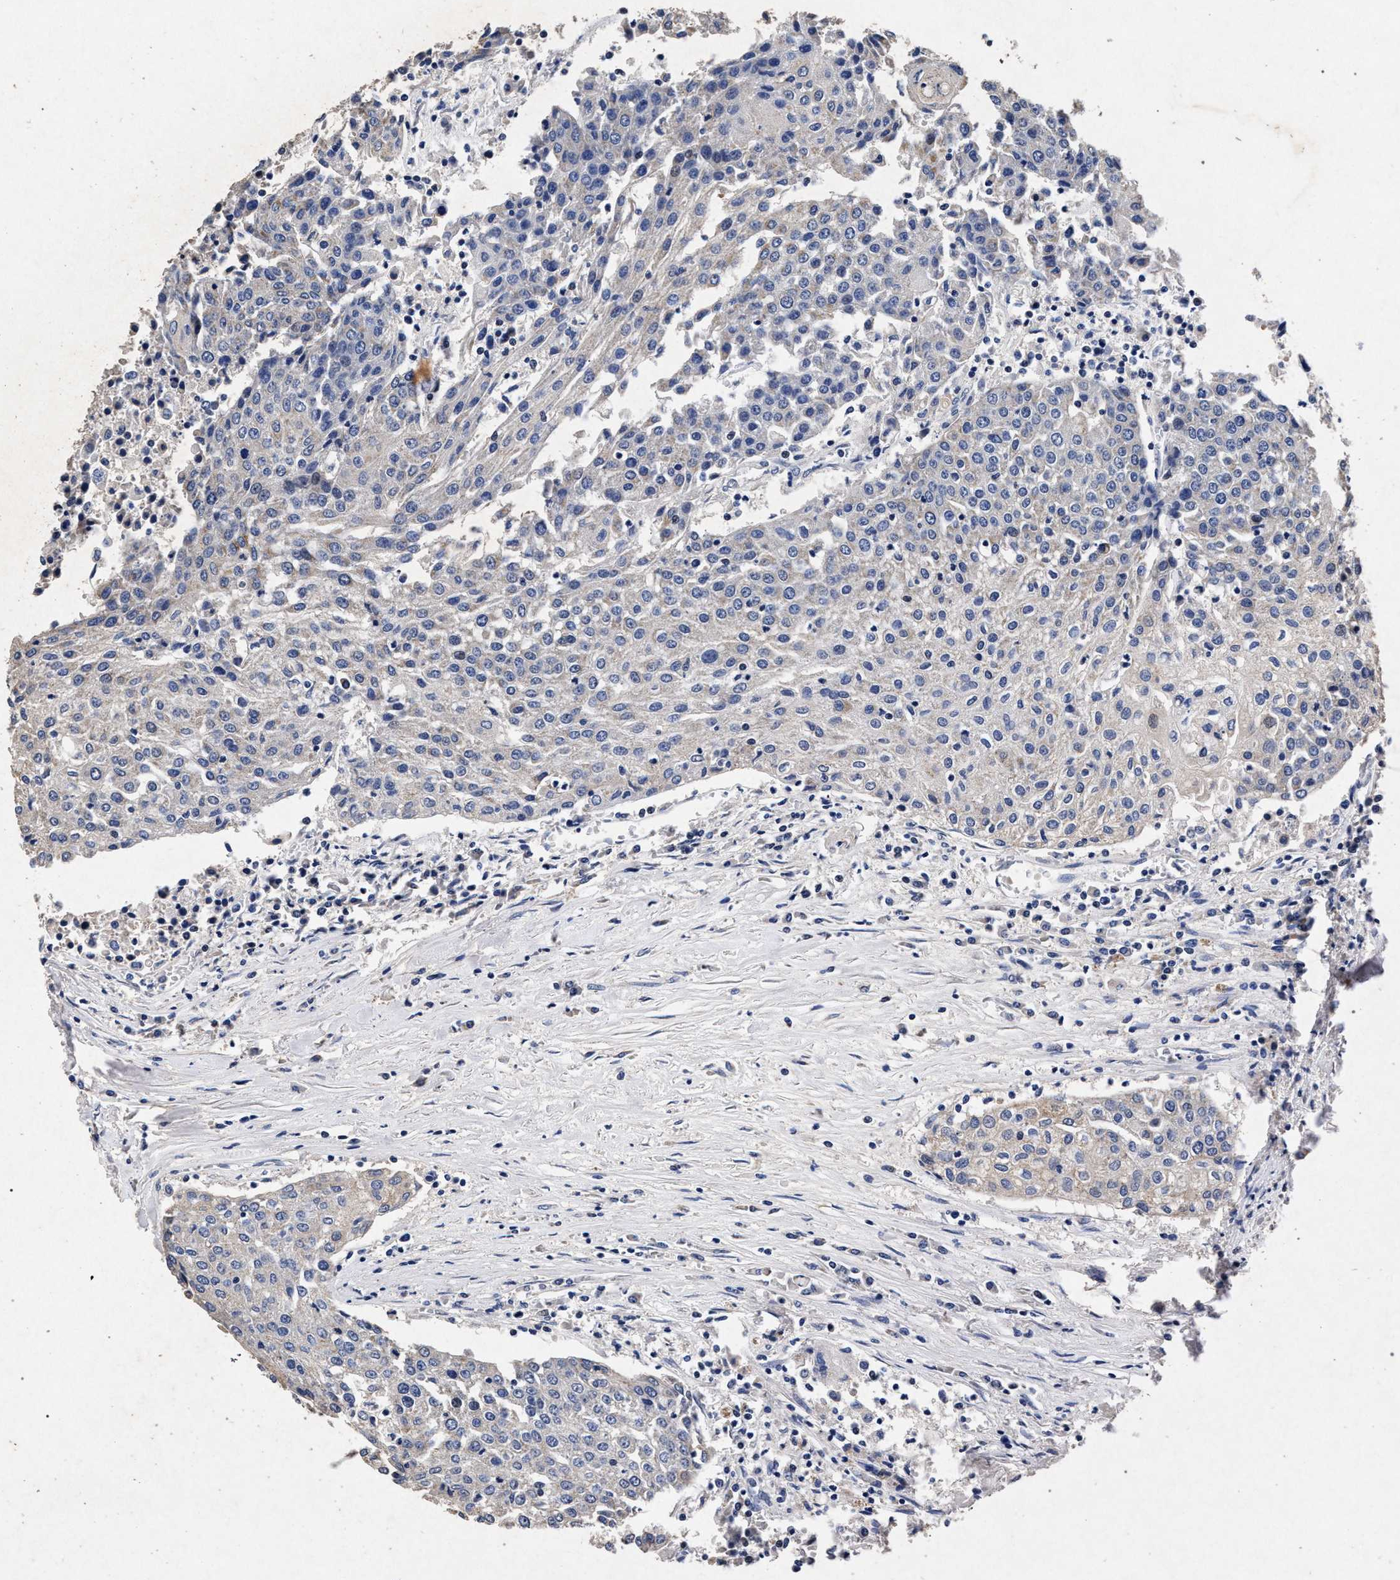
{"staining": {"intensity": "negative", "quantity": "none", "location": "none"}, "tissue": "urothelial cancer", "cell_type": "Tumor cells", "image_type": "cancer", "snomed": [{"axis": "morphology", "description": "Urothelial carcinoma, High grade"}, {"axis": "topography", "description": "Urinary bladder"}], "caption": "This photomicrograph is of urothelial carcinoma (high-grade) stained with immunohistochemistry (IHC) to label a protein in brown with the nuclei are counter-stained blue. There is no staining in tumor cells.", "gene": "ATP1A2", "patient": {"sex": "female", "age": 85}}